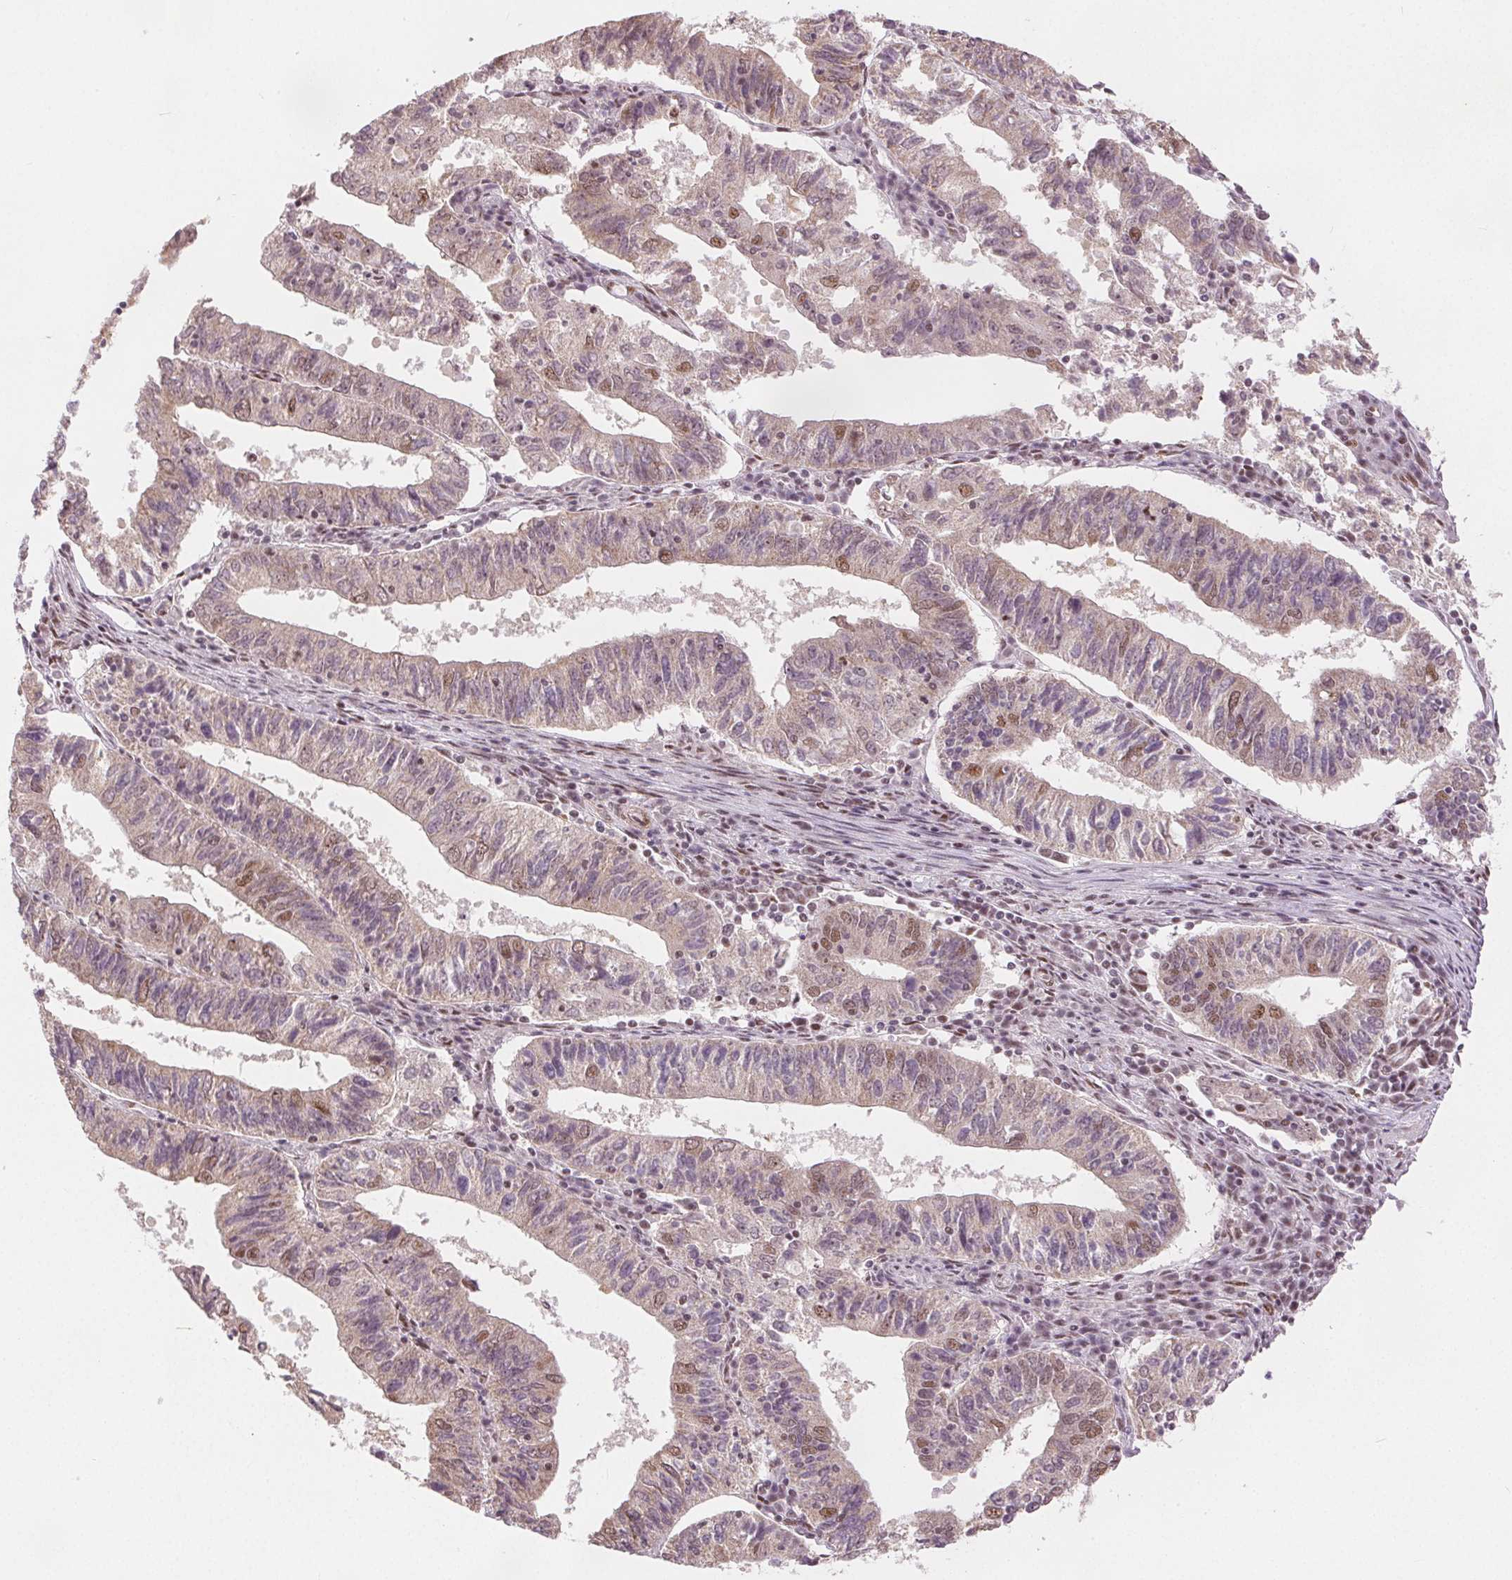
{"staining": {"intensity": "weak", "quantity": "<25%", "location": "nuclear"}, "tissue": "endometrial cancer", "cell_type": "Tumor cells", "image_type": "cancer", "snomed": [{"axis": "morphology", "description": "Adenocarcinoma, NOS"}, {"axis": "topography", "description": "Endometrium"}], "caption": "DAB (3,3'-diaminobenzidine) immunohistochemical staining of human endometrial cancer (adenocarcinoma) demonstrates no significant expression in tumor cells. The staining was performed using DAB to visualize the protein expression in brown, while the nuclei were stained in blue with hematoxylin (Magnification: 20x).", "gene": "ZNF703", "patient": {"sex": "female", "age": 82}}